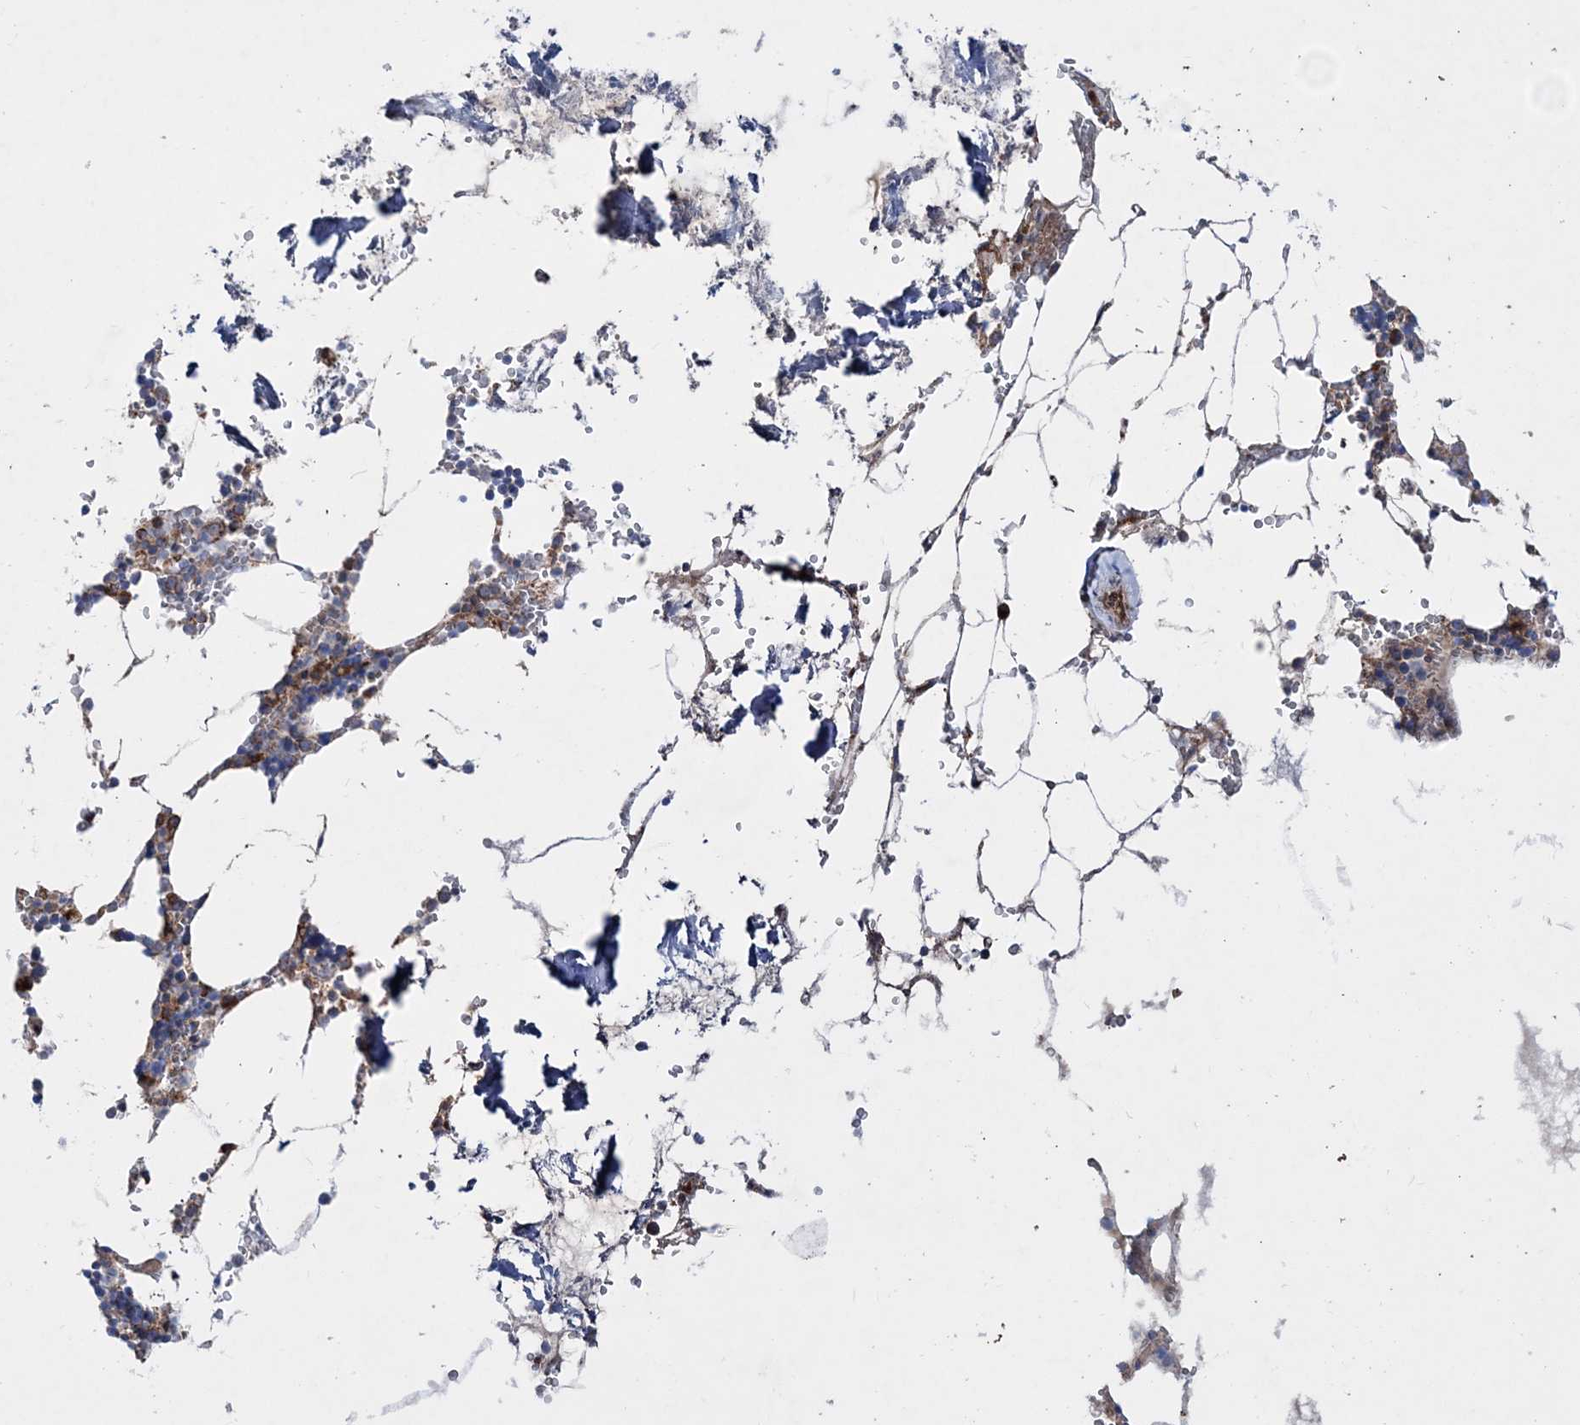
{"staining": {"intensity": "moderate", "quantity": "<25%", "location": "cytoplasmic/membranous"}, "tissue": "bone marrow", "cell_type": "Hematopoietic cells", "image_type": "normal", "snomed": [{"axis": "morphology", "description": "Normal tissue, NOS"}, {"axis": "topography", "description": "Bone marrow"}], "caption": "A brown stain shows moderate cytoplasmic/membranous staining of a protein in hematopoietic cells of normal human bone marrow. (DAB (3,3'-diaminobenzidine) = brown stain, brightfield microscopy at high magnification).", "gene": "NGLY1", "patient": {"sex": "male", "age": 70}}